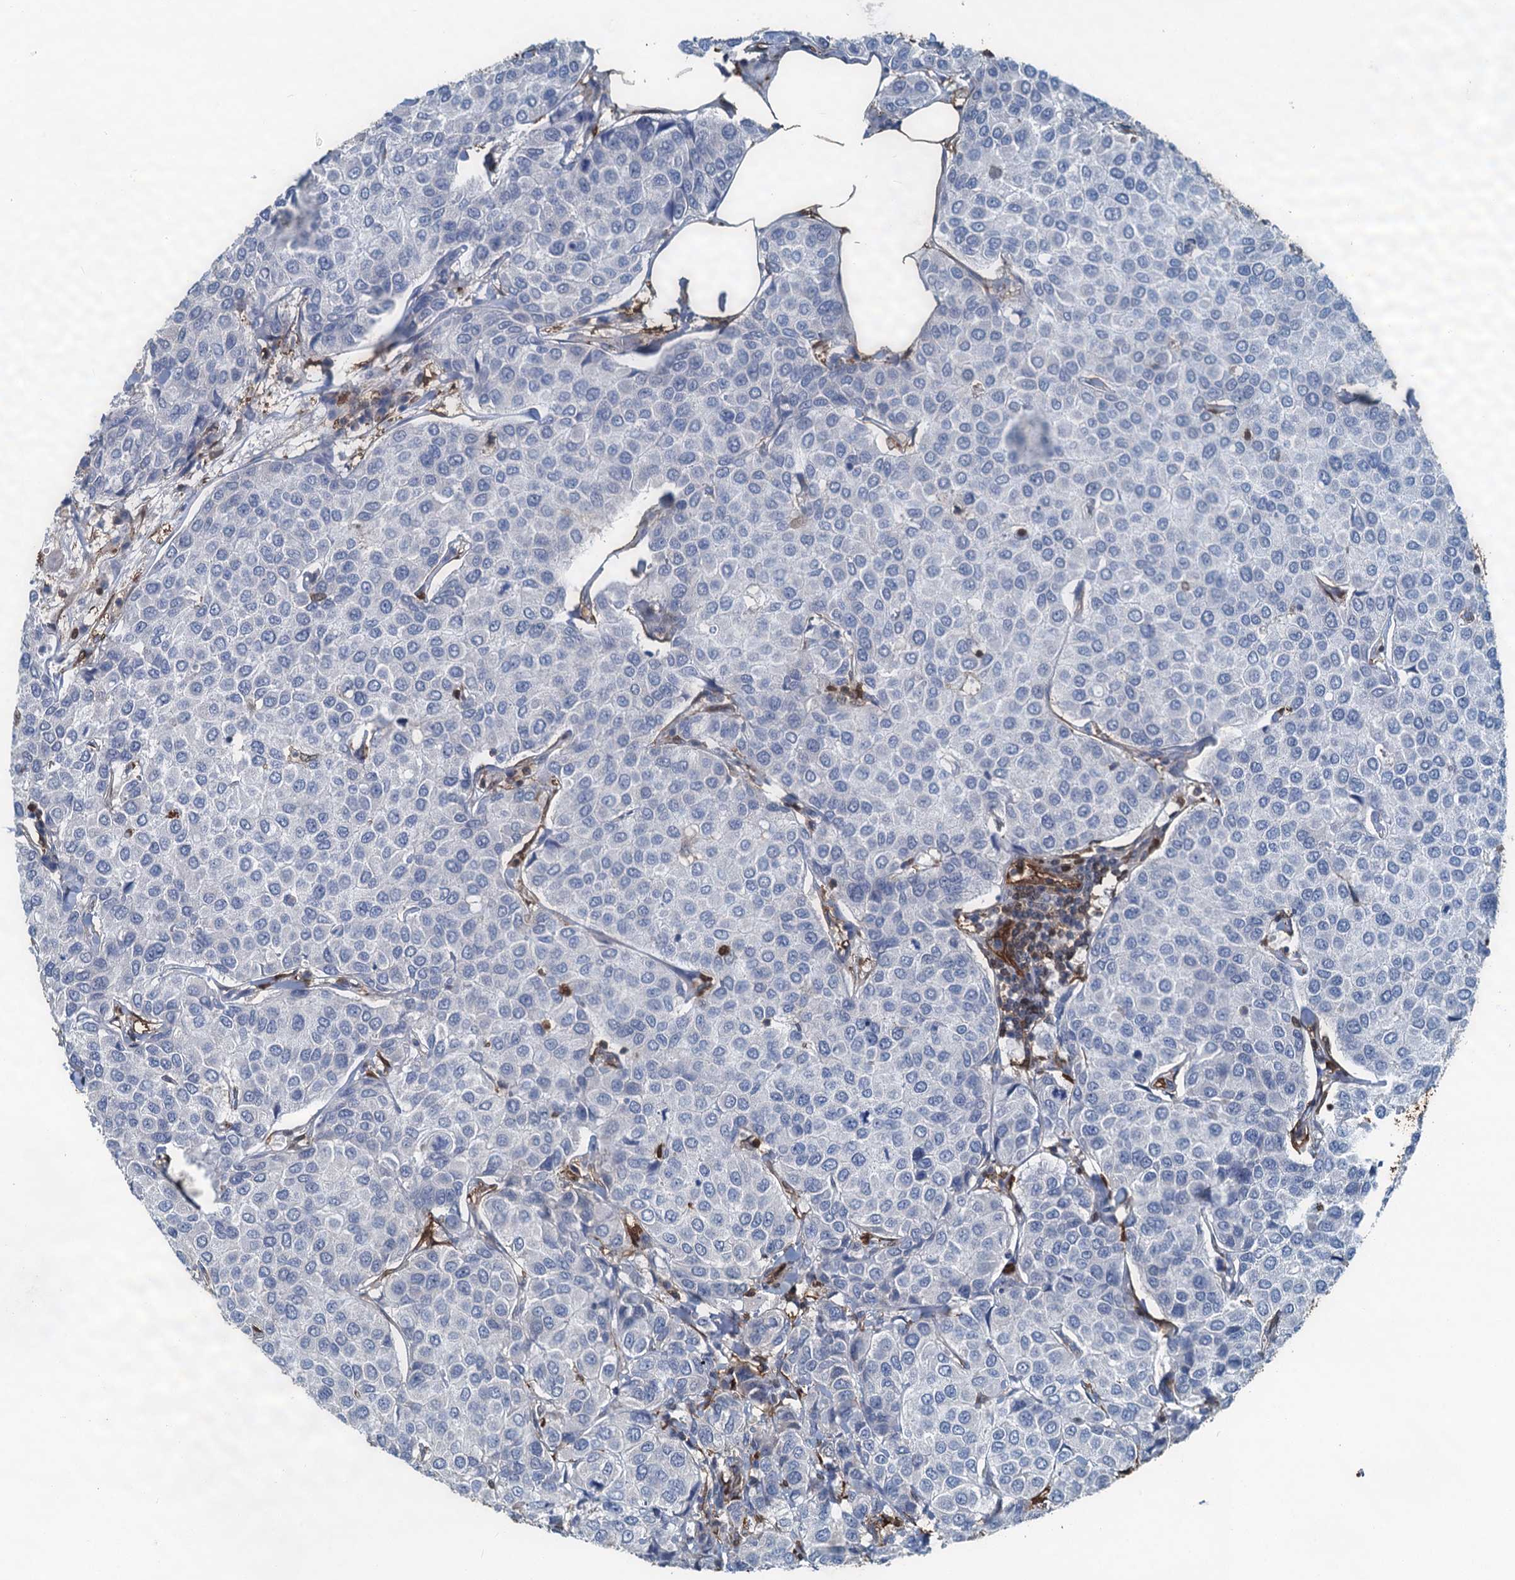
{"staining": {"intensity": "negative", "quantity": "none", "location": "none"}, "tissue": "breast cancer", "cell_type": "Tumor cells", "image_type": "cancer", "snomed": [{"axis": "morphology", "description": "Duct carcinoma"}, {"axis": "topography", "description": "Breast"}], "caption": "A micrograph of human breast cancer is negative for staining in tumor cells. (Stains: DAB immunohistochemistry with hematoxylin counter stain, Microscopy: brightfield microscopy at high magnification).", "gene": "S100A6", "patient": {"sex": "female", "age": 55}}